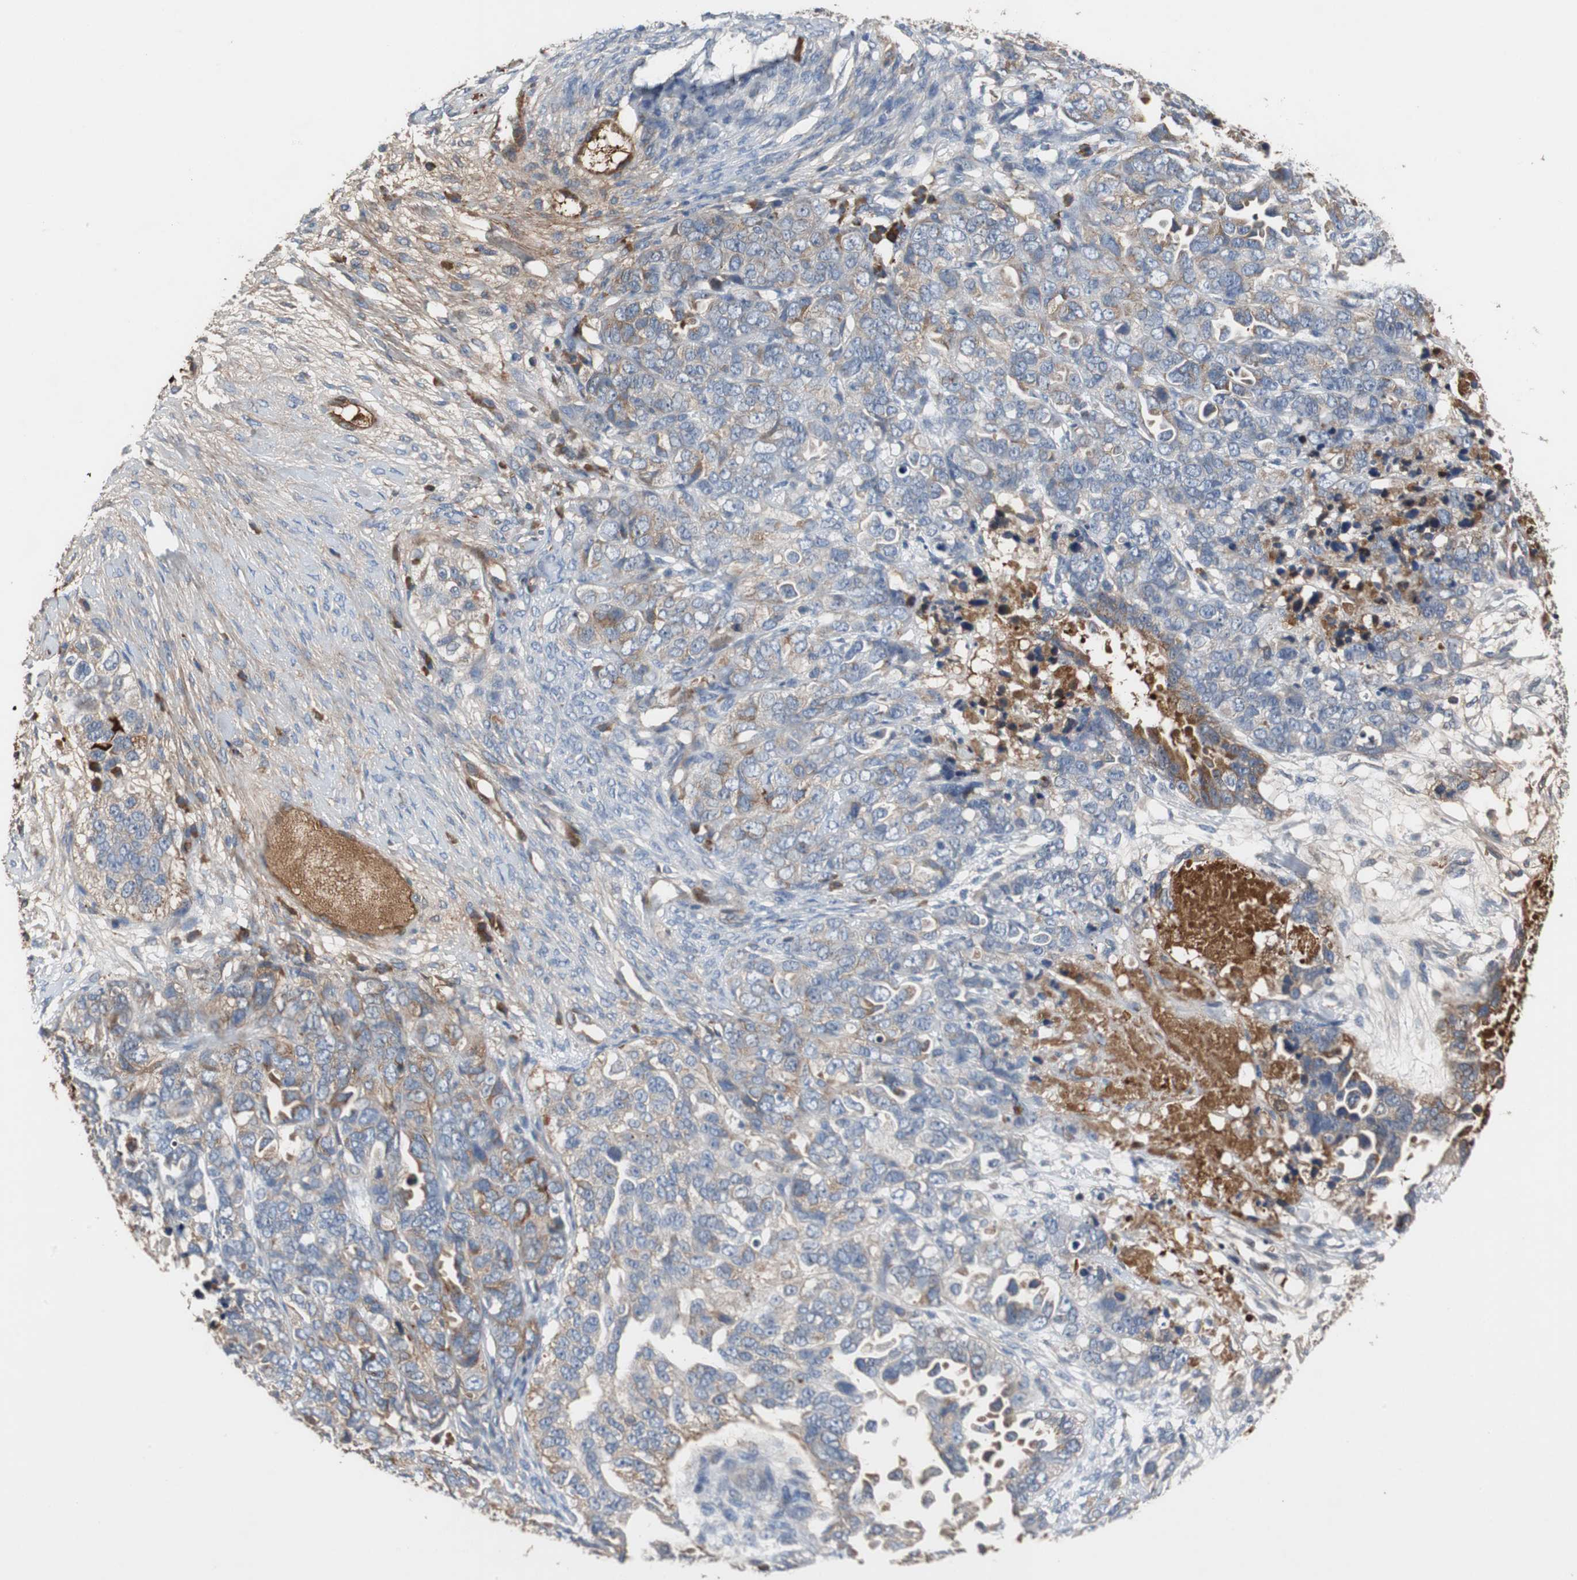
{"staining": {"intensity": "weak", "quantity": "25%-75%", "location": "cytoplasmic/membranous"}, "tissue": "ovarian cancer", "cell_type": "Tumor cells", "image_type": "cancer", "snomed": [{"axis": "morphology", "description": "Cystadenocarcinoma, serous, NOS"}, {"axis": "topography", "description": "Ovary"}], "caption": "An immunohistochemistry (IHC) histopathology image of tumor tissue is shown. Protein staining in brown shows weak cytoplasmic/membranous positivity in ovarian serous cystadenocarcinoma within tumor cells.", "gene": "SORT1", "patient": {"sex": "female", "age": 82}}